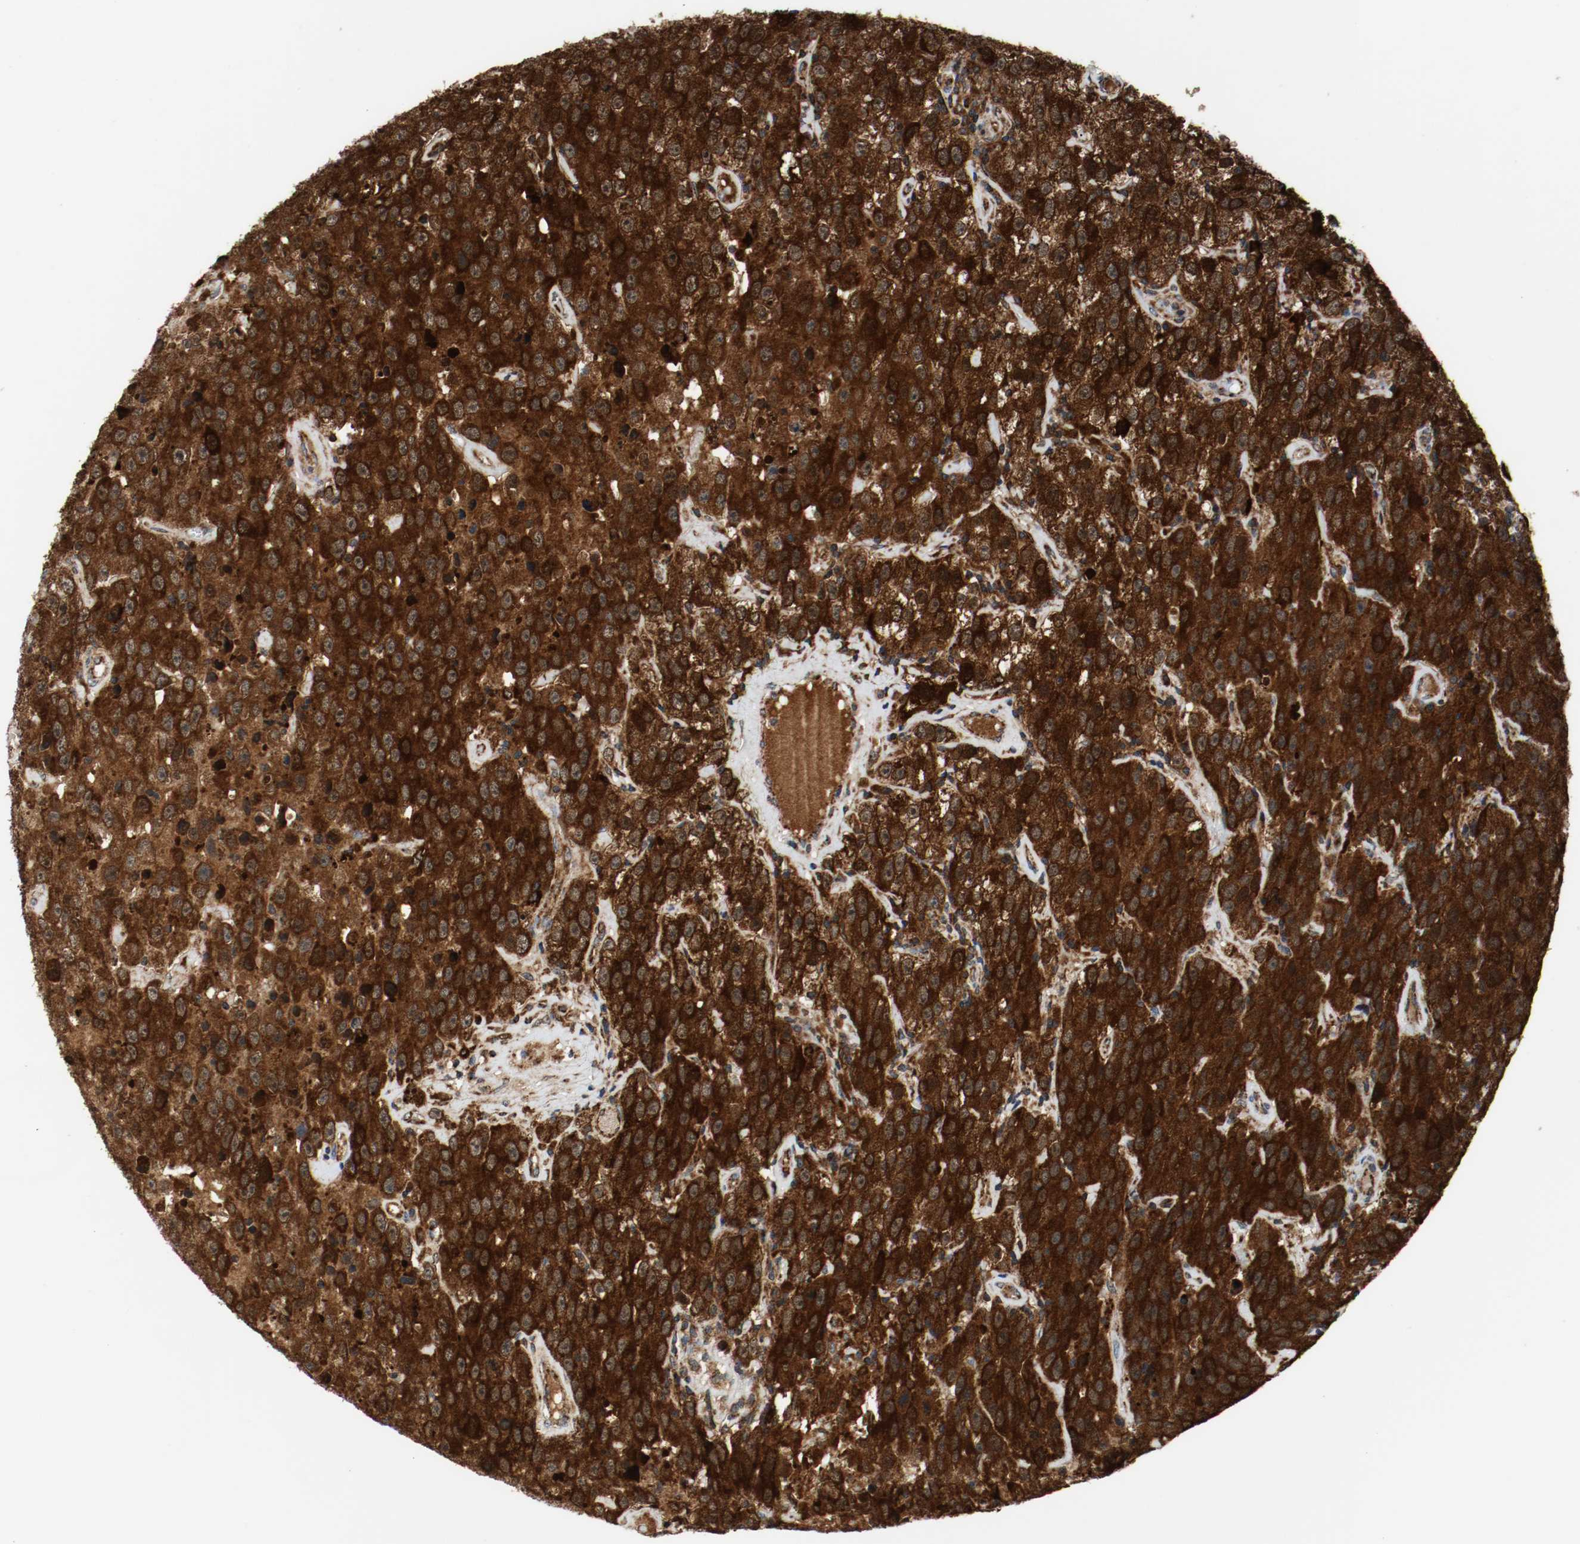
{"staining": {"intensity": "strong", "quantity": ">75%", "location": "cytoplasmic/membranous"}, "tissue": "testis cancer", "cell_type": "Tumor cells", "image_type": "cancer", "snomed": [{"axis": "morphology", "description": "Seminoma, NOS"}, {"axis": "topography", "description": "Testis"}], "caption": "The immunohistochemical stain labels strong cytoplasmic/membranous positivity in tumor cells of testis seminoma tissue. The protein of interest is stained brown, and the nuclei are stained in blue (DAB IHC with brightfield microscopy, high magnification).", "gene": "TXNRD1", "patient": {"sex": "male", "age": 52}}